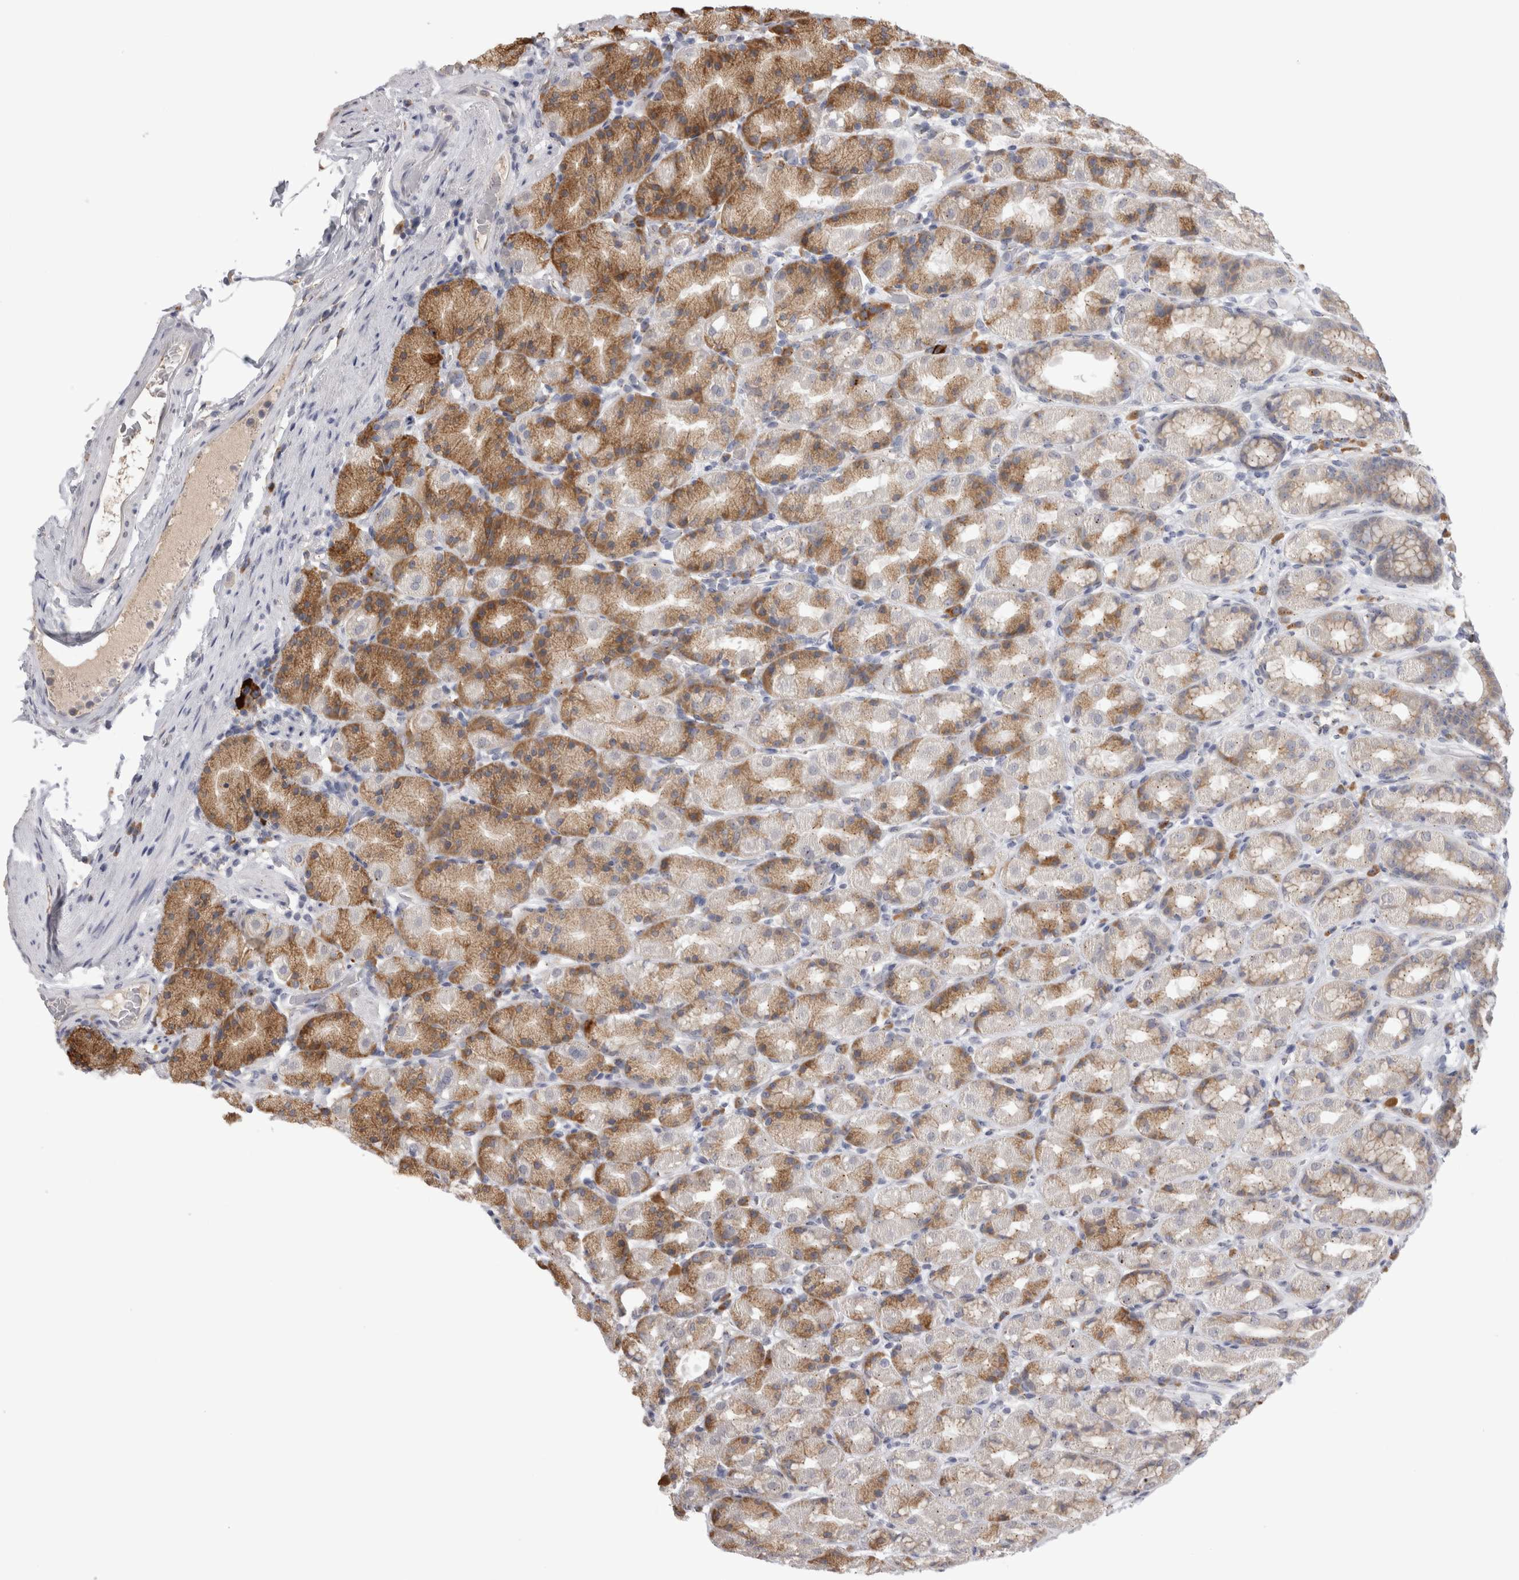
{"staining": {"intensity": "moderate", "quantity": "25%-75%", "location": "cytoplasmic/membranous"}, "tissue": "stomach", "cell_type": "Glandular cells", "image_type": "normal", "snomed": [{"axis": "morphology", "description": "Normal tissue, NOS"}, {"axis": "topography", "description": "Stomach, upper"}], "caption": "Protein expression analysis of unremarkable human stomach reveals moderate cytoplasmic/membranous positivity in approximately 25%-75% of glandular cells. (DAB (3,3'-diaminobenzidine) = brown stain, brightfield microscopy at high magnification).", "gene": "ZNF341", "patient": {"sex": "male", "age": 68}}